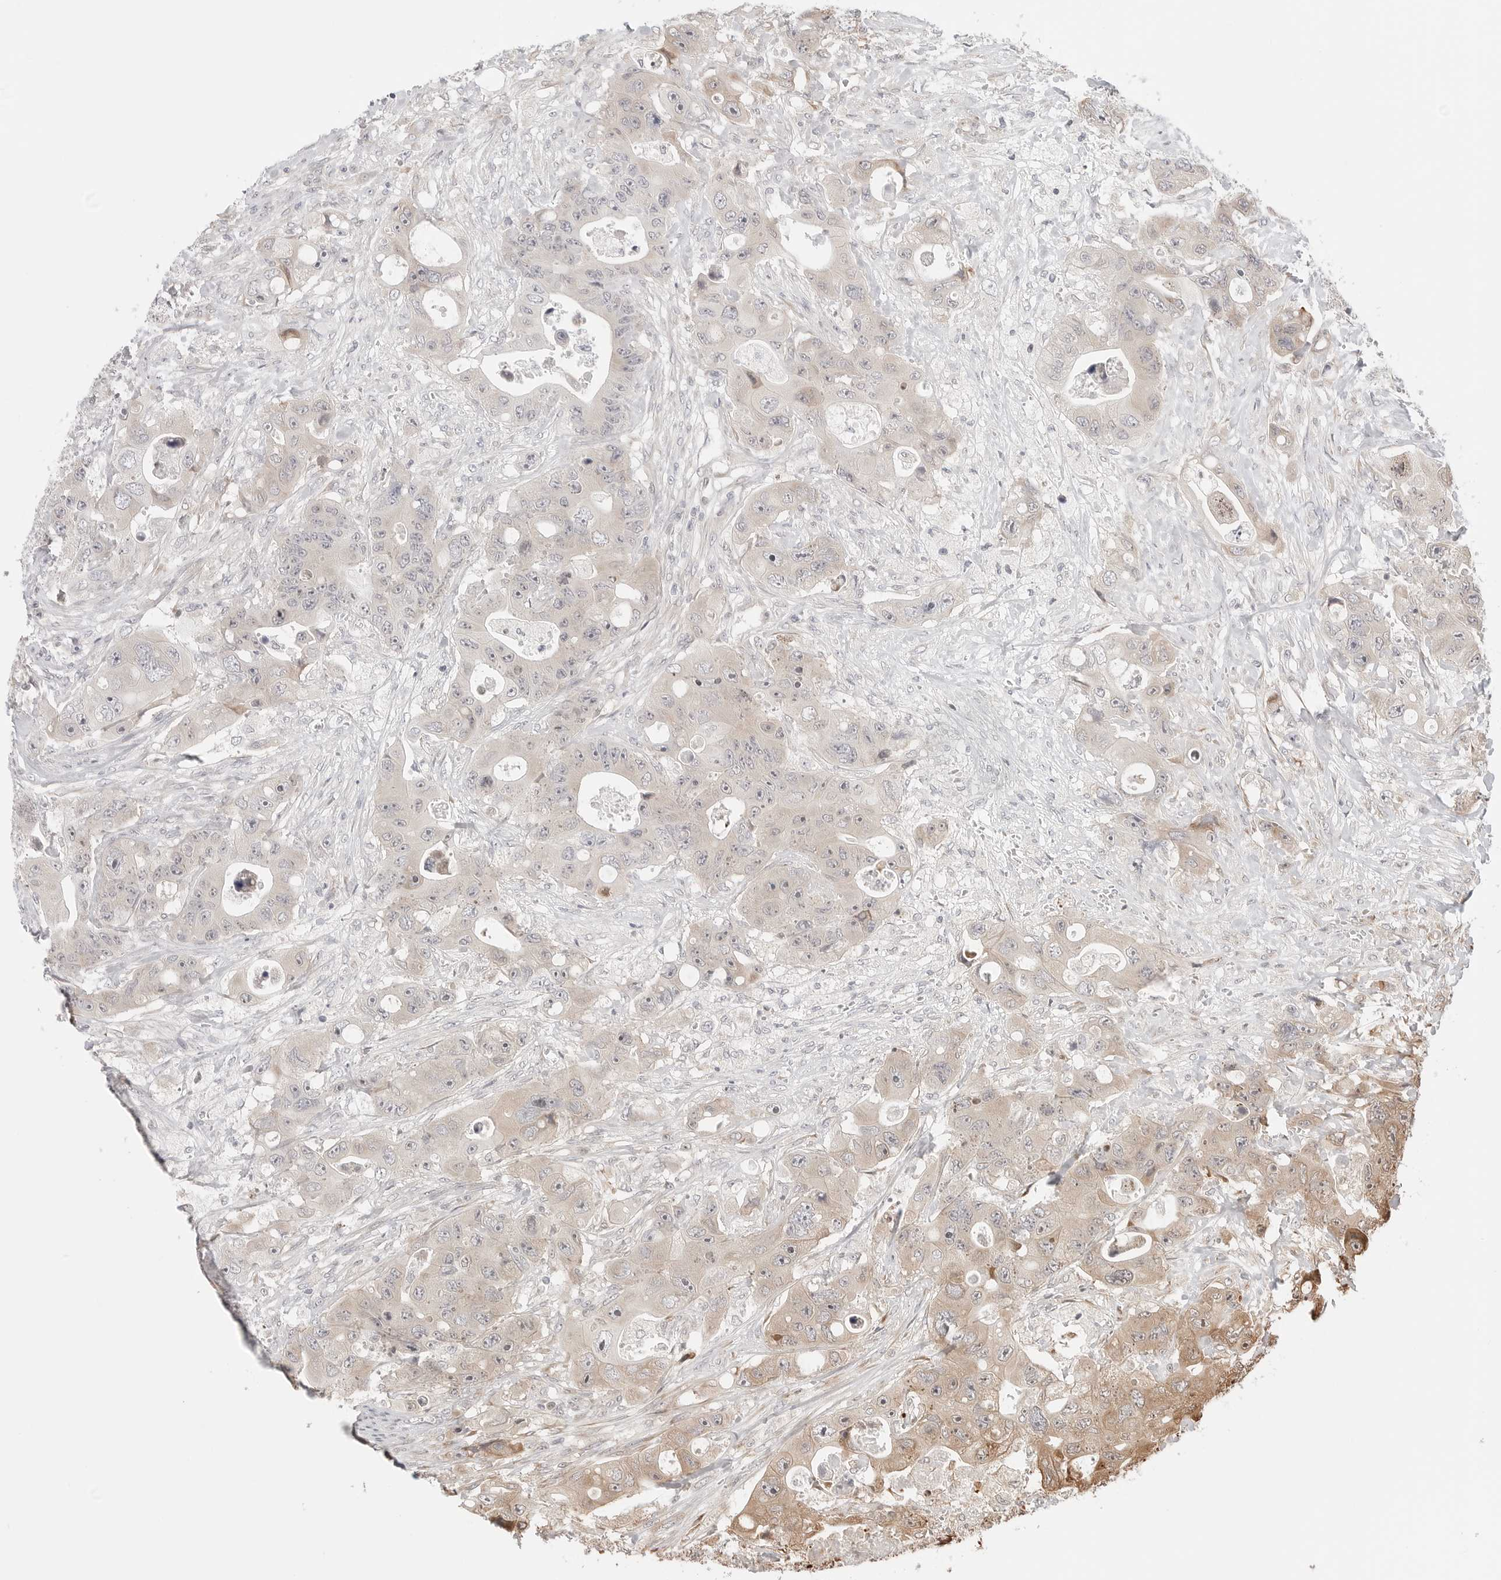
{"staining": {"intensity": "moderate", "quantity": "<25%", "location": "cytoplasmic/membranous"}, "tissue": "colorectal cancer", "cell_type": "Tumor cells", "image_type": "cancer", "snomed": [{"axis": "morphology", "description": "Adenocarcinoma, NOS"}, {"axis": "topography", "description": "Colon"}], "caption": "The photomicrograph exhibits staining of colorectal adenocarcinoma, revealing moderate cytoplasmic/membranous protein positivity (brown color) within tumor cells.", "gene": "FKBP14", "patient": {"sex": "female", "age": 46}}